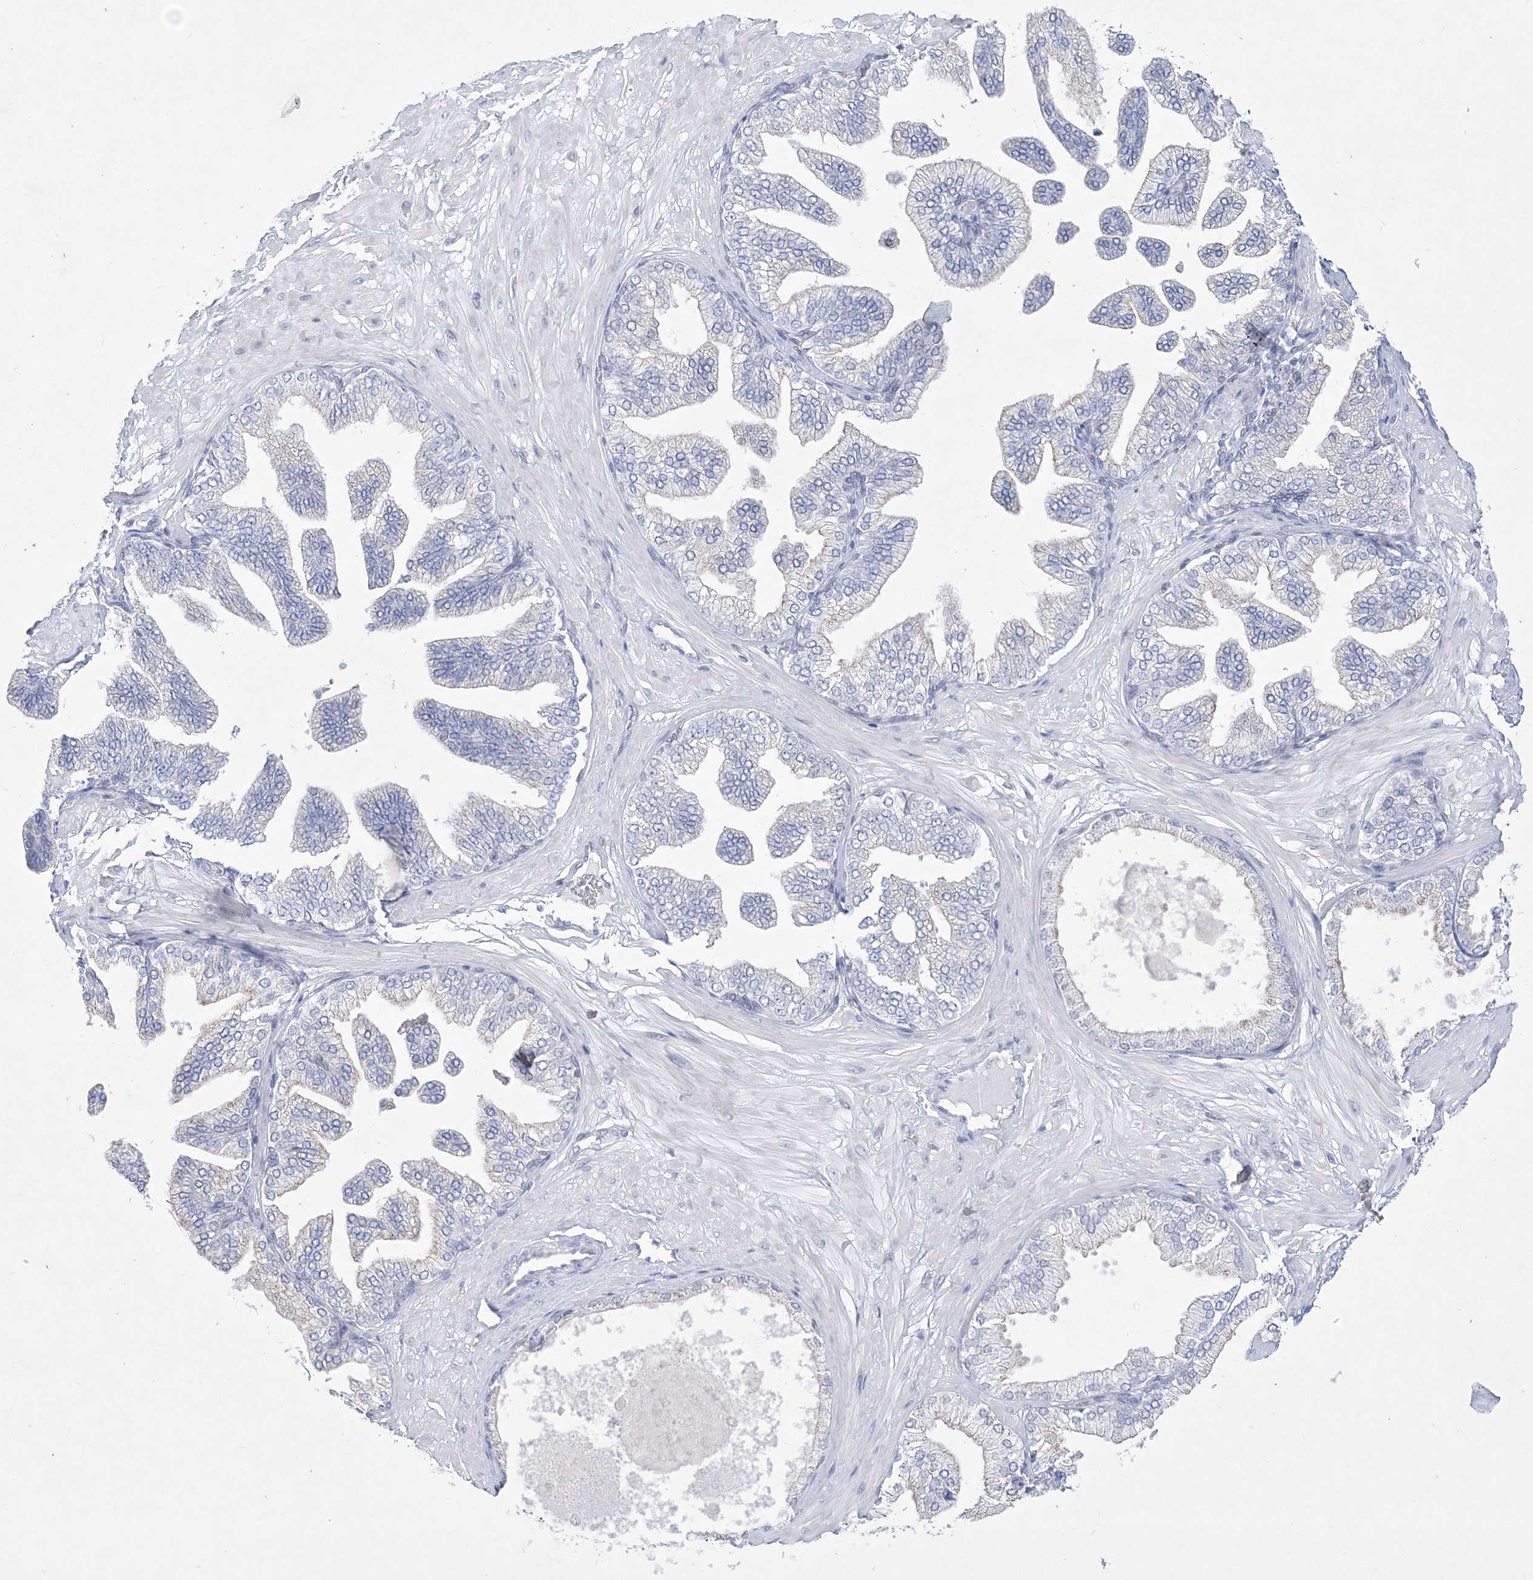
{"staining": {"intensity": "negative", "quantity": "none", "location": "none"}, "tissue": "adipose tissue", "cell_type": "Adipocytes", "image_type": "normal", "snomed": [{"axis": "morphology", "description": "Normal tissue, NOS"}, {"axis": "morphology", "description": "Adenocarcinoma, Low grade"}, {"axis": "topography", "description": "Prostate"}, {"axis": "topography", "description": "Peripheral nerve tissue"}], "caption": "Adipose tissue stained for a protein using immunohistochemistry displays no expression adipocytes.", "gene": "WDR27", "patient": {"sex": "male", "age": 63}}